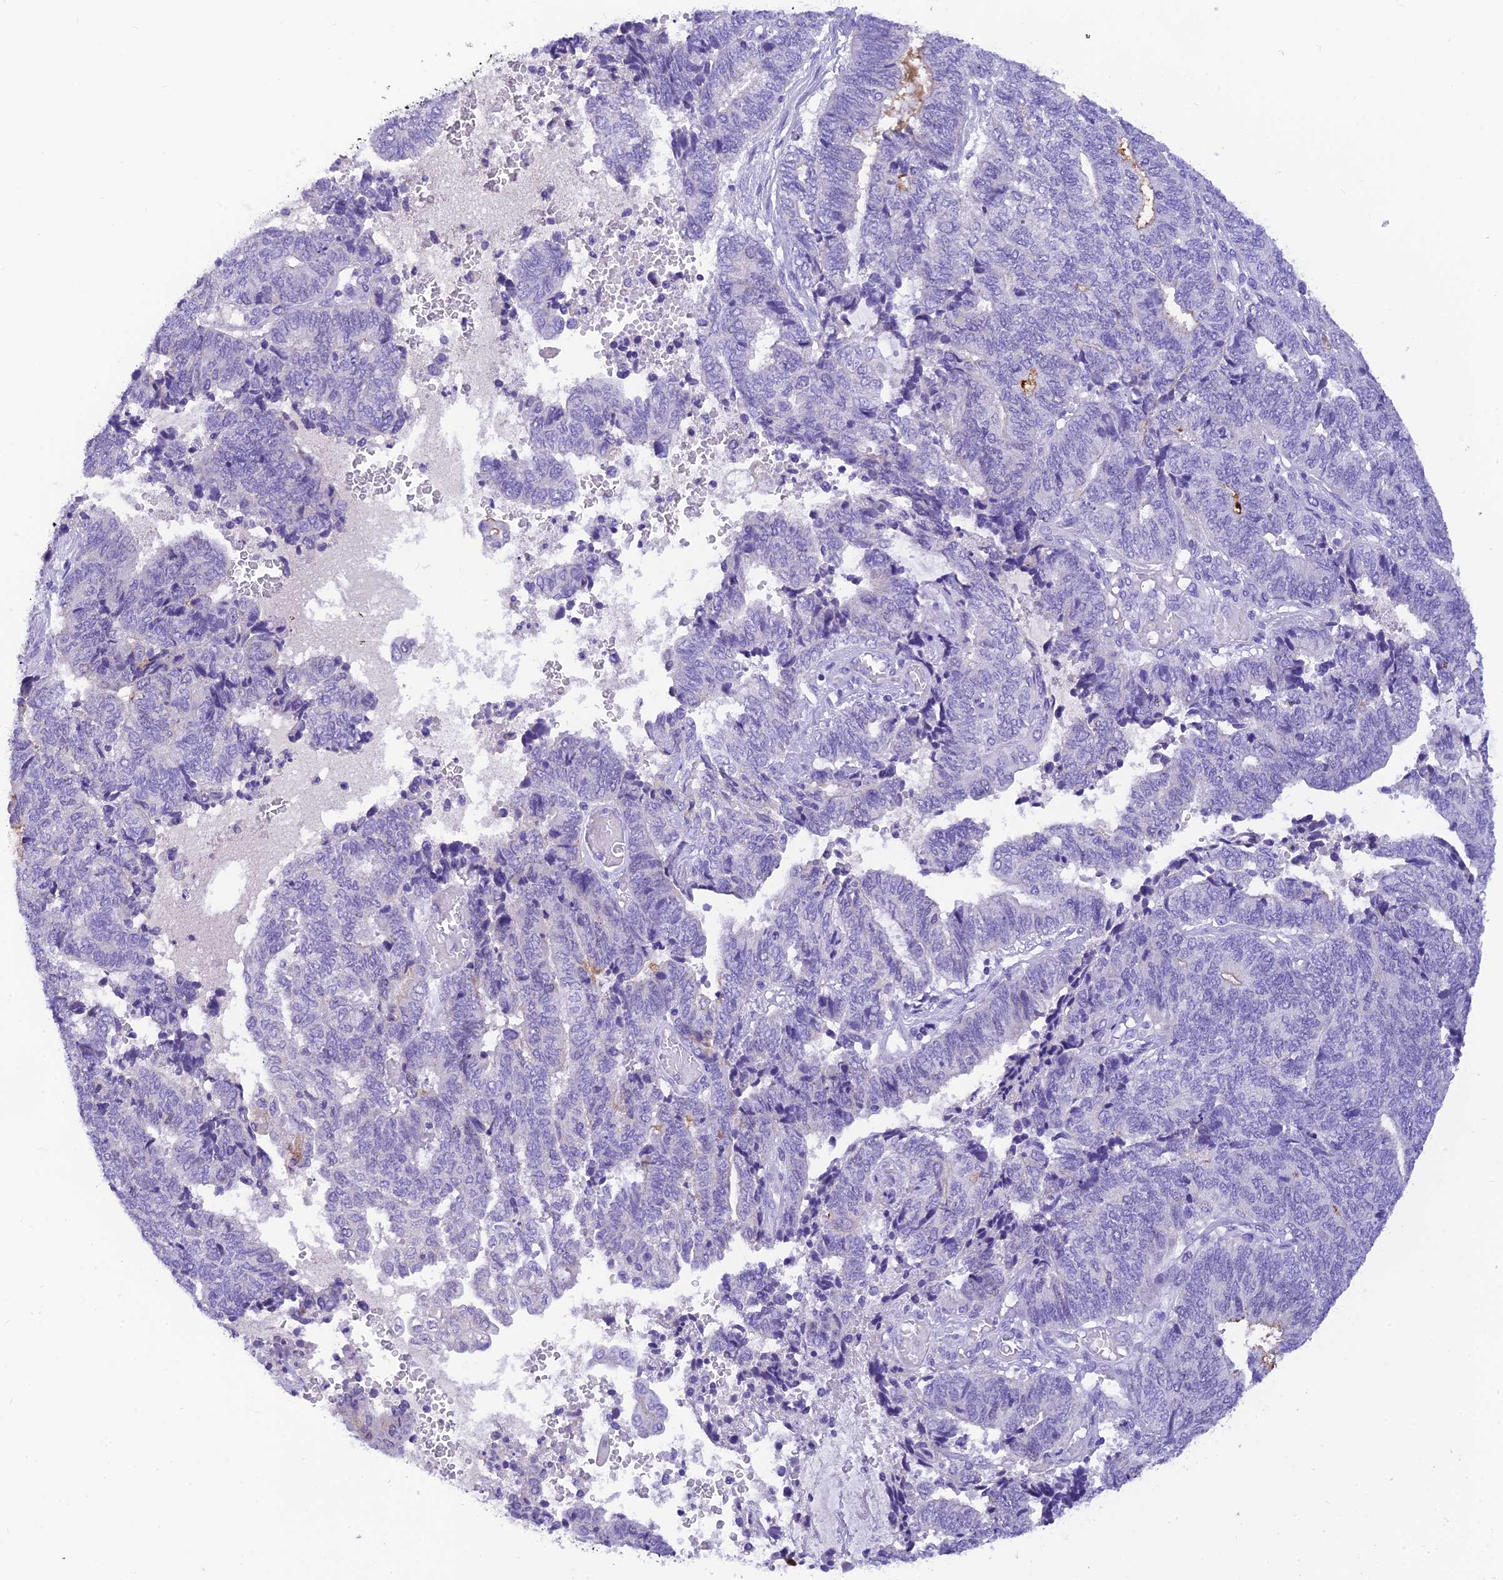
{"staining": {"intensity": "negative", "quantity": "none", "location": "none"}, "tissue": "endometrial cancer", "cell_type": "Tumor cells", "image_type": "cancer", "snomed": [{"axis": "morphology", "description": "Adenocarcinoma, NOS"}, {"axis": "topography", "description": "Uterus"}, {"axis": "topography", "description": "Endometrium"}], "caption": "Tumor cells show no significant protein staining in endometrial cancer (adenocarcinoma).", "gene": "KDELR3", "patient": {"sex": "female", "age": 70}}